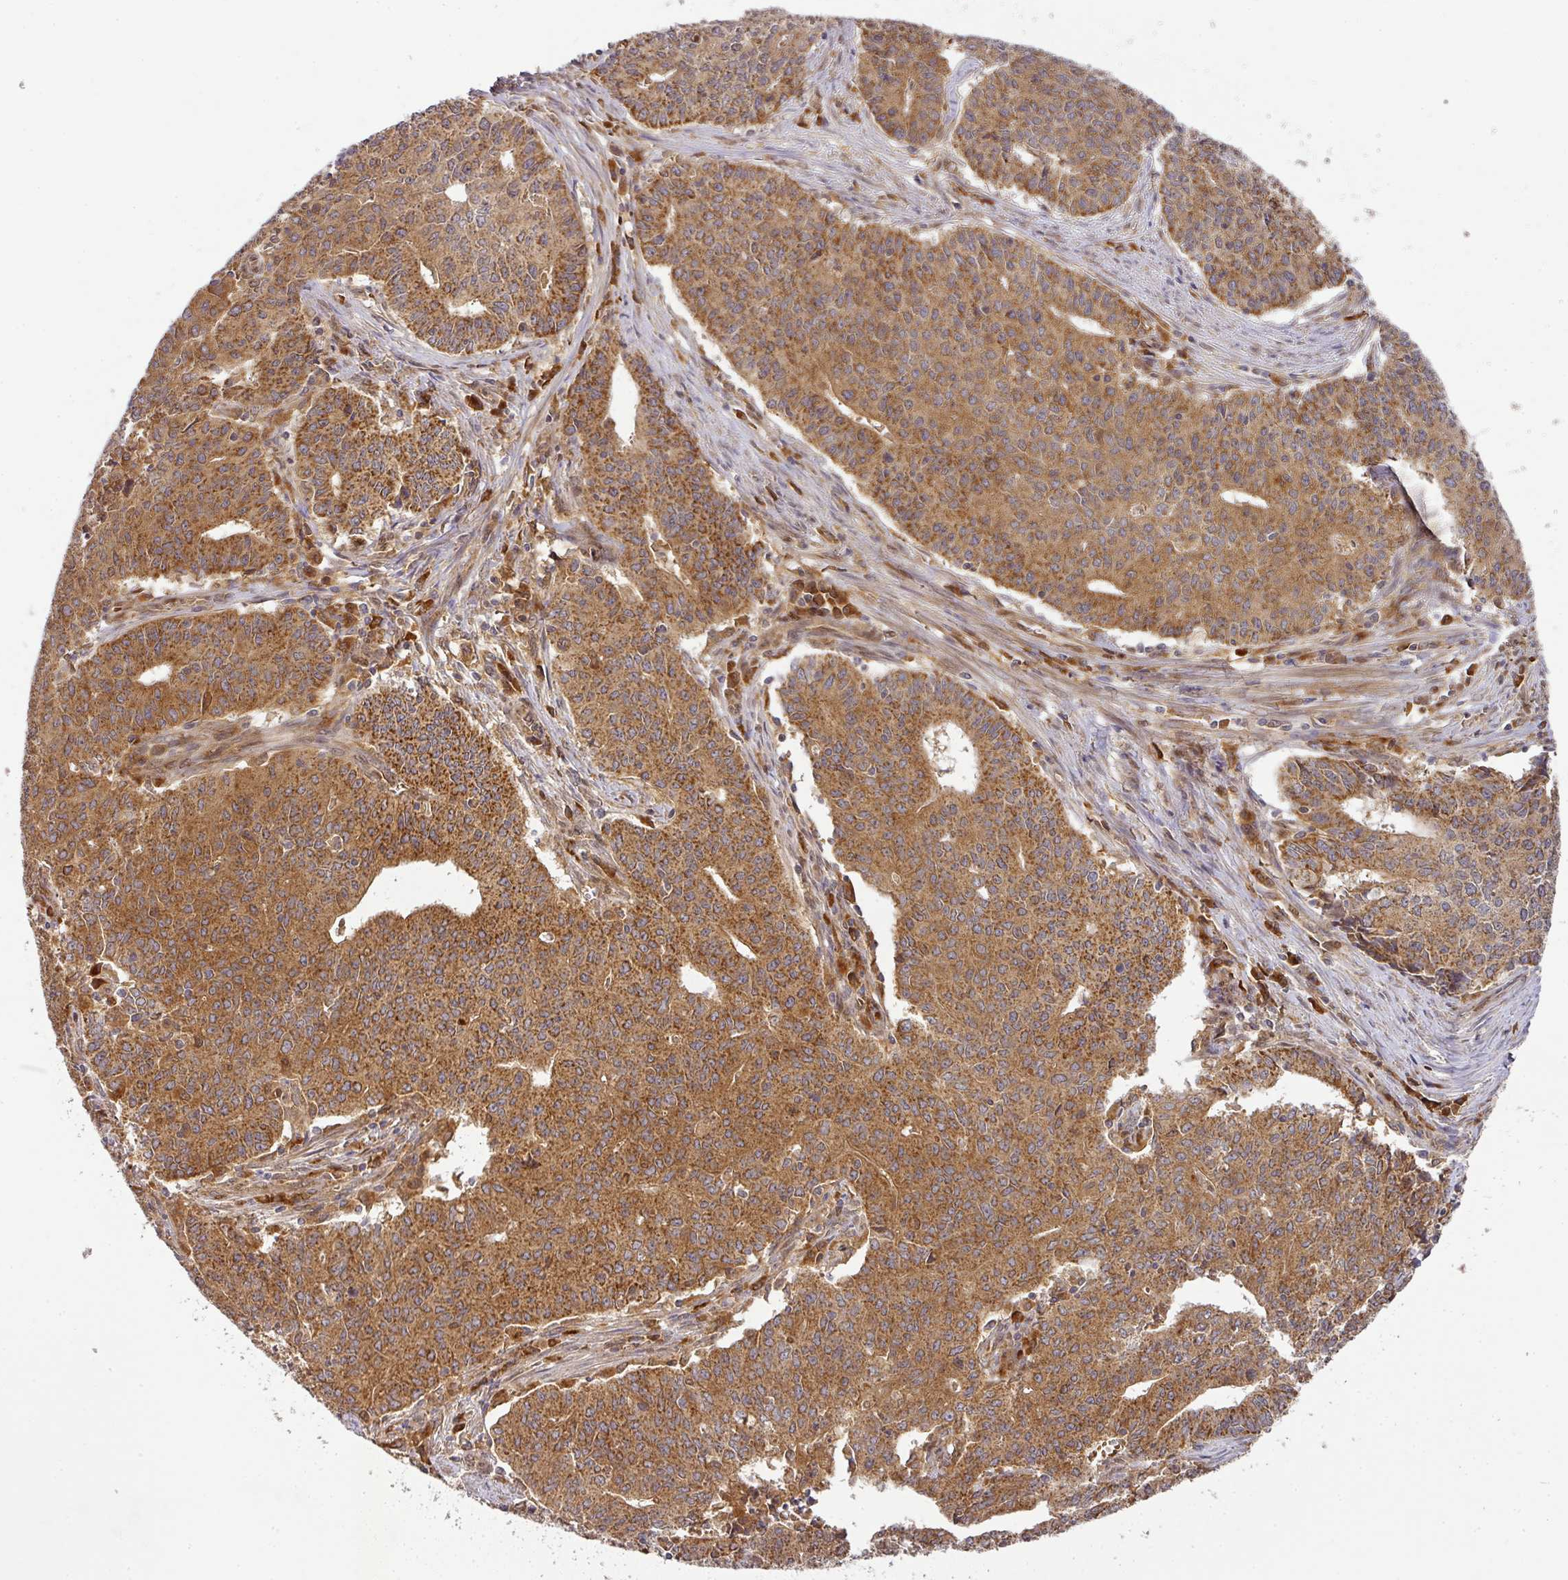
{"staining": {"intensity": "moderate", "quantity": ">75%", "location": "cytoplasmic/membranous"}, "tissue": "endometrial cancer", "cell_type": "Tumor cells", "image_type": "cancer", "snomed": [{"axis": "morphology", "description": "Adenocarcinoma, NOS"}, {"axis": "topography", "description": "Endometrium"}], "caption": "Immunohistochemical staining of human adenocarcinoma (endometrial) reveals medium levels of moderate cytoplasmic/membranous positivity in about >75% of tumor cells.", "gene": "MALSU1", "patient": {"sex": "female", "age": 59}}